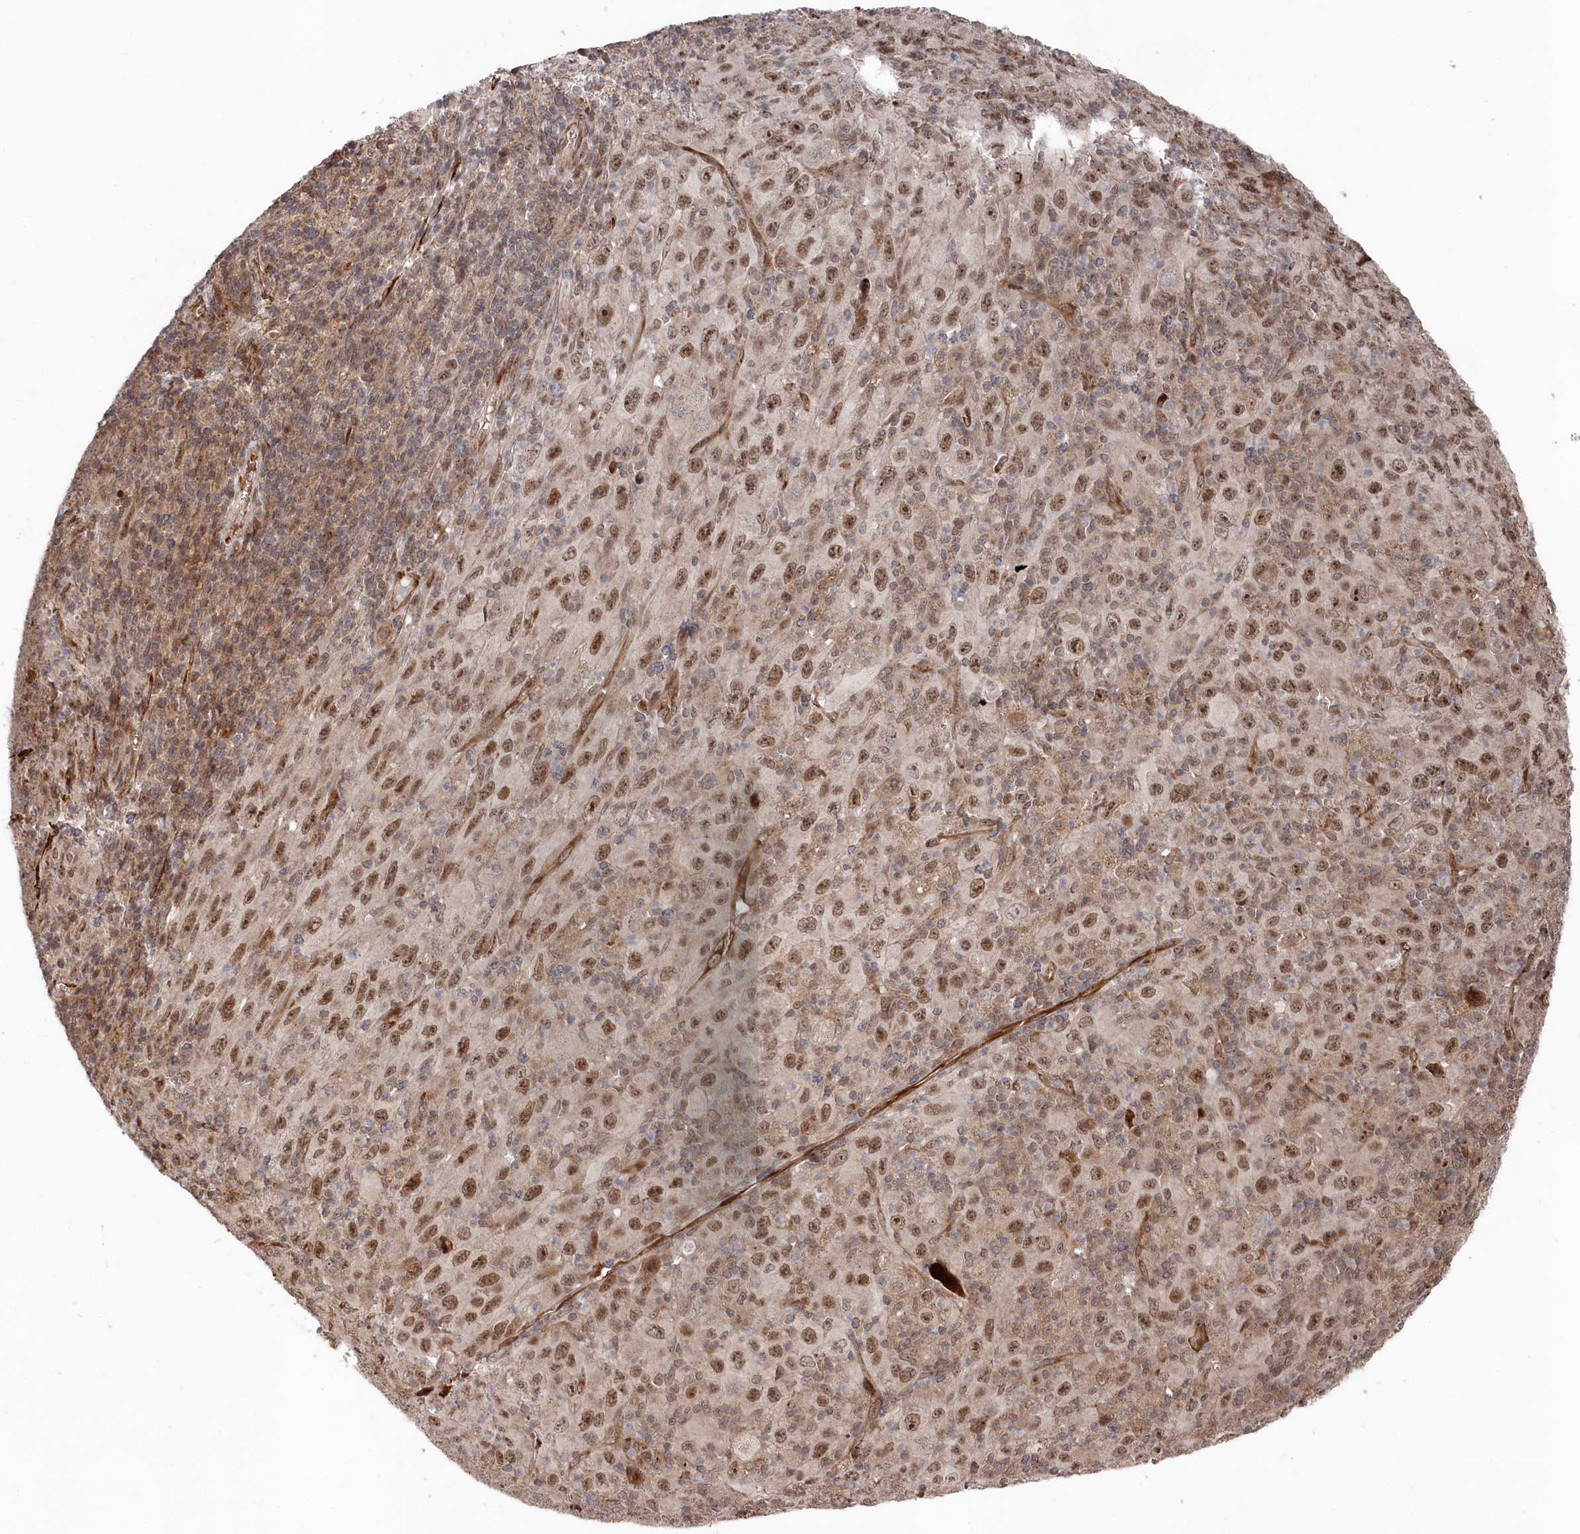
{"staining": {"intensity": "moderate", "quantity": ">75%", "location": "nuclear"}, "tissue": "melanoma", "cell_type": "Tumor cells", "image_type": "cancer", "snomed": [{"axis": "morphology", "description": "Malignant melanoma, Metastatic site"}, {"axis": "topography", "description": "Skin"}], "caption": "Moderate nuclear expression for a protein is present in approximately >75% of tumor cells of malignant melanoma (metastatic site) using immunohistochemistry.", "gene": "POLR3A", "patient": {"sex": "female", "age": 56}}